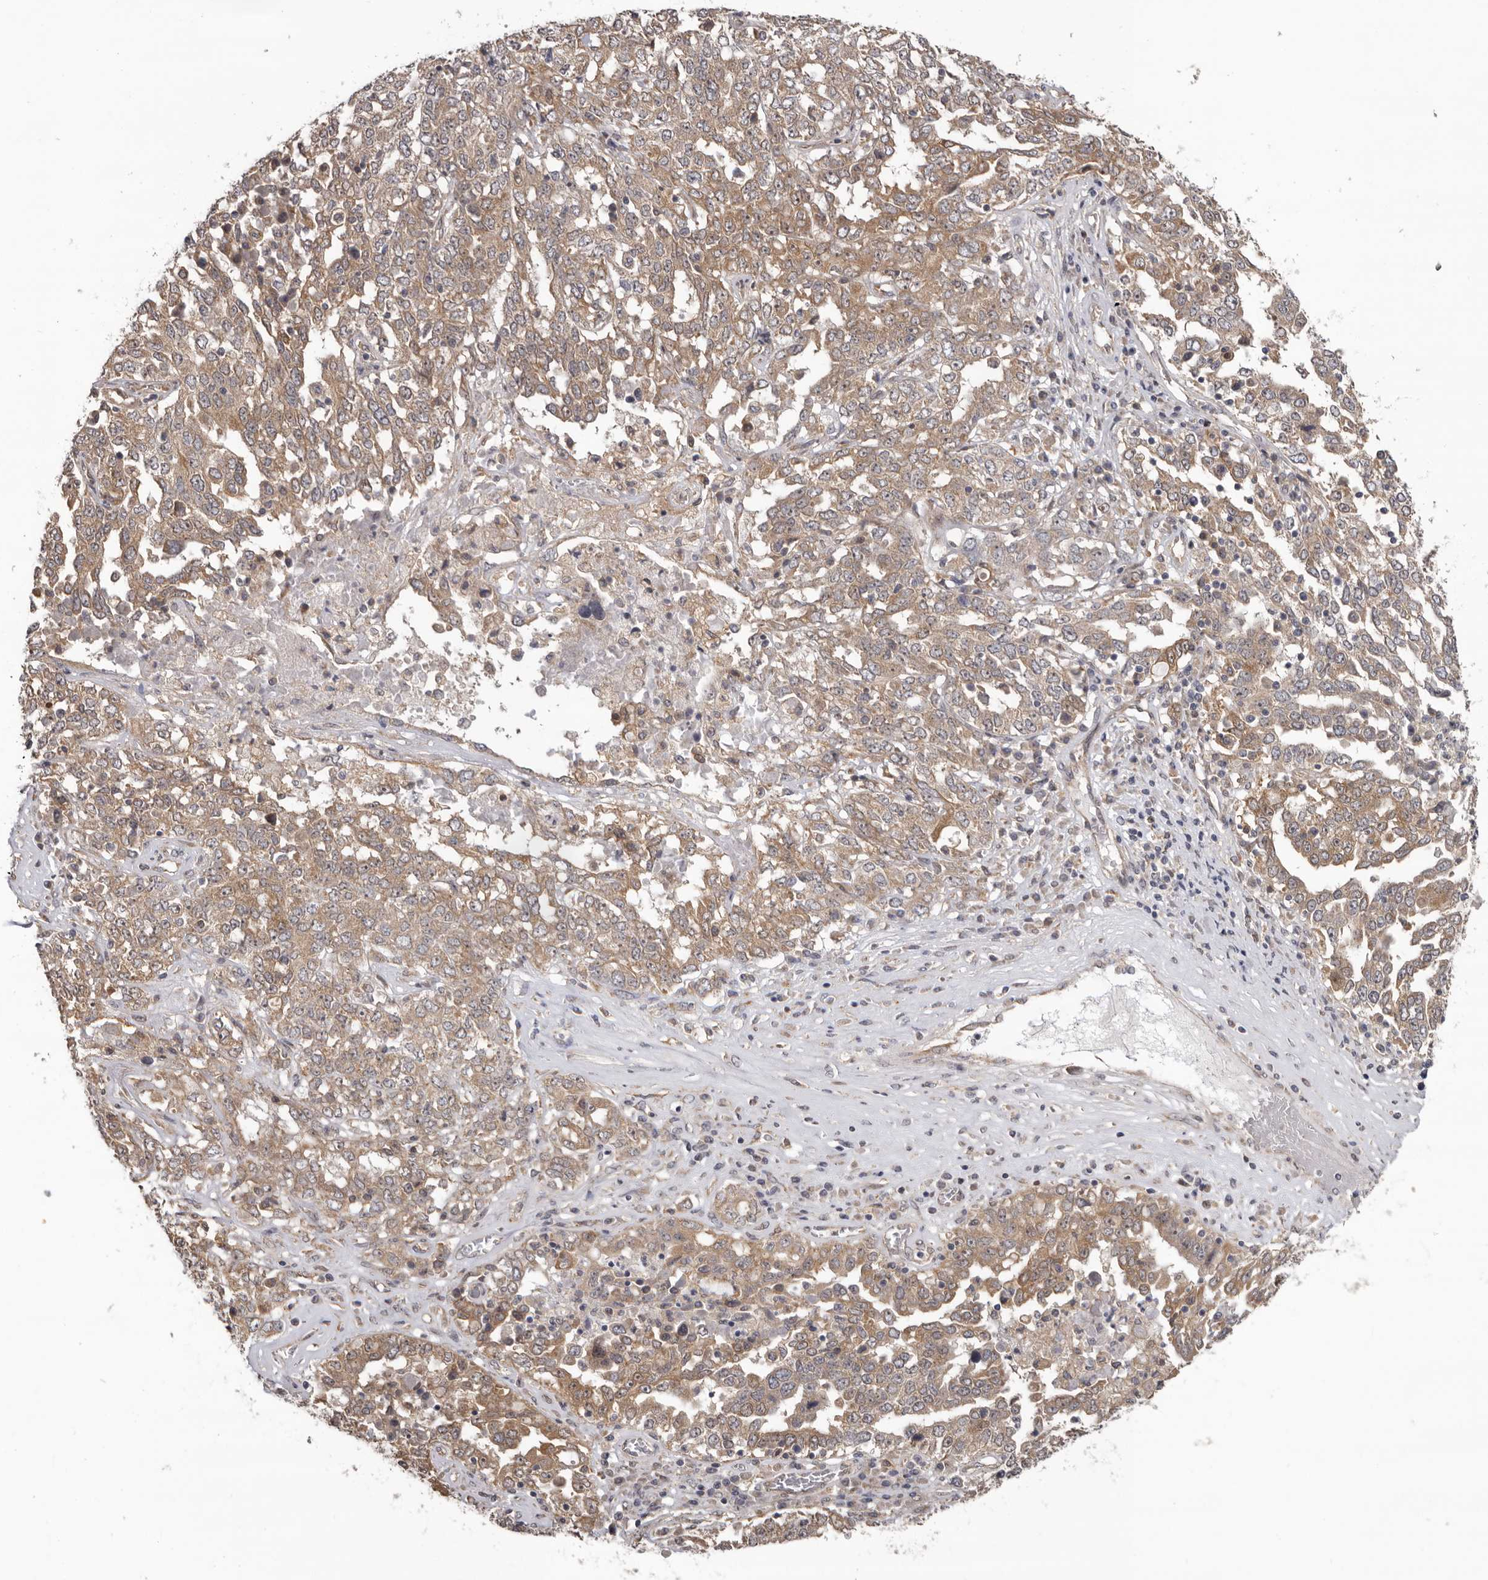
{"staining": {"intensity": "moderate", "quantity": ">75%", "location": "cytoplasmic/membranous"}, "tissue": "ovarian cancer", "cell_type": "Tumor cells", "image_type": "cancer", "snomed": [{"axis": "morphology", "description": "Carcinoma, endometroid"}, {"axis": "topography", "description": "Ovary"}], "caption": "Tumor cells display medium levels of moderate cytoplasmic/membranous positivity in about >75% of cells in ovarian endometroid carcinoma.", "gene": "HINT3", "patient": {"sex": "female", "age": 62}}